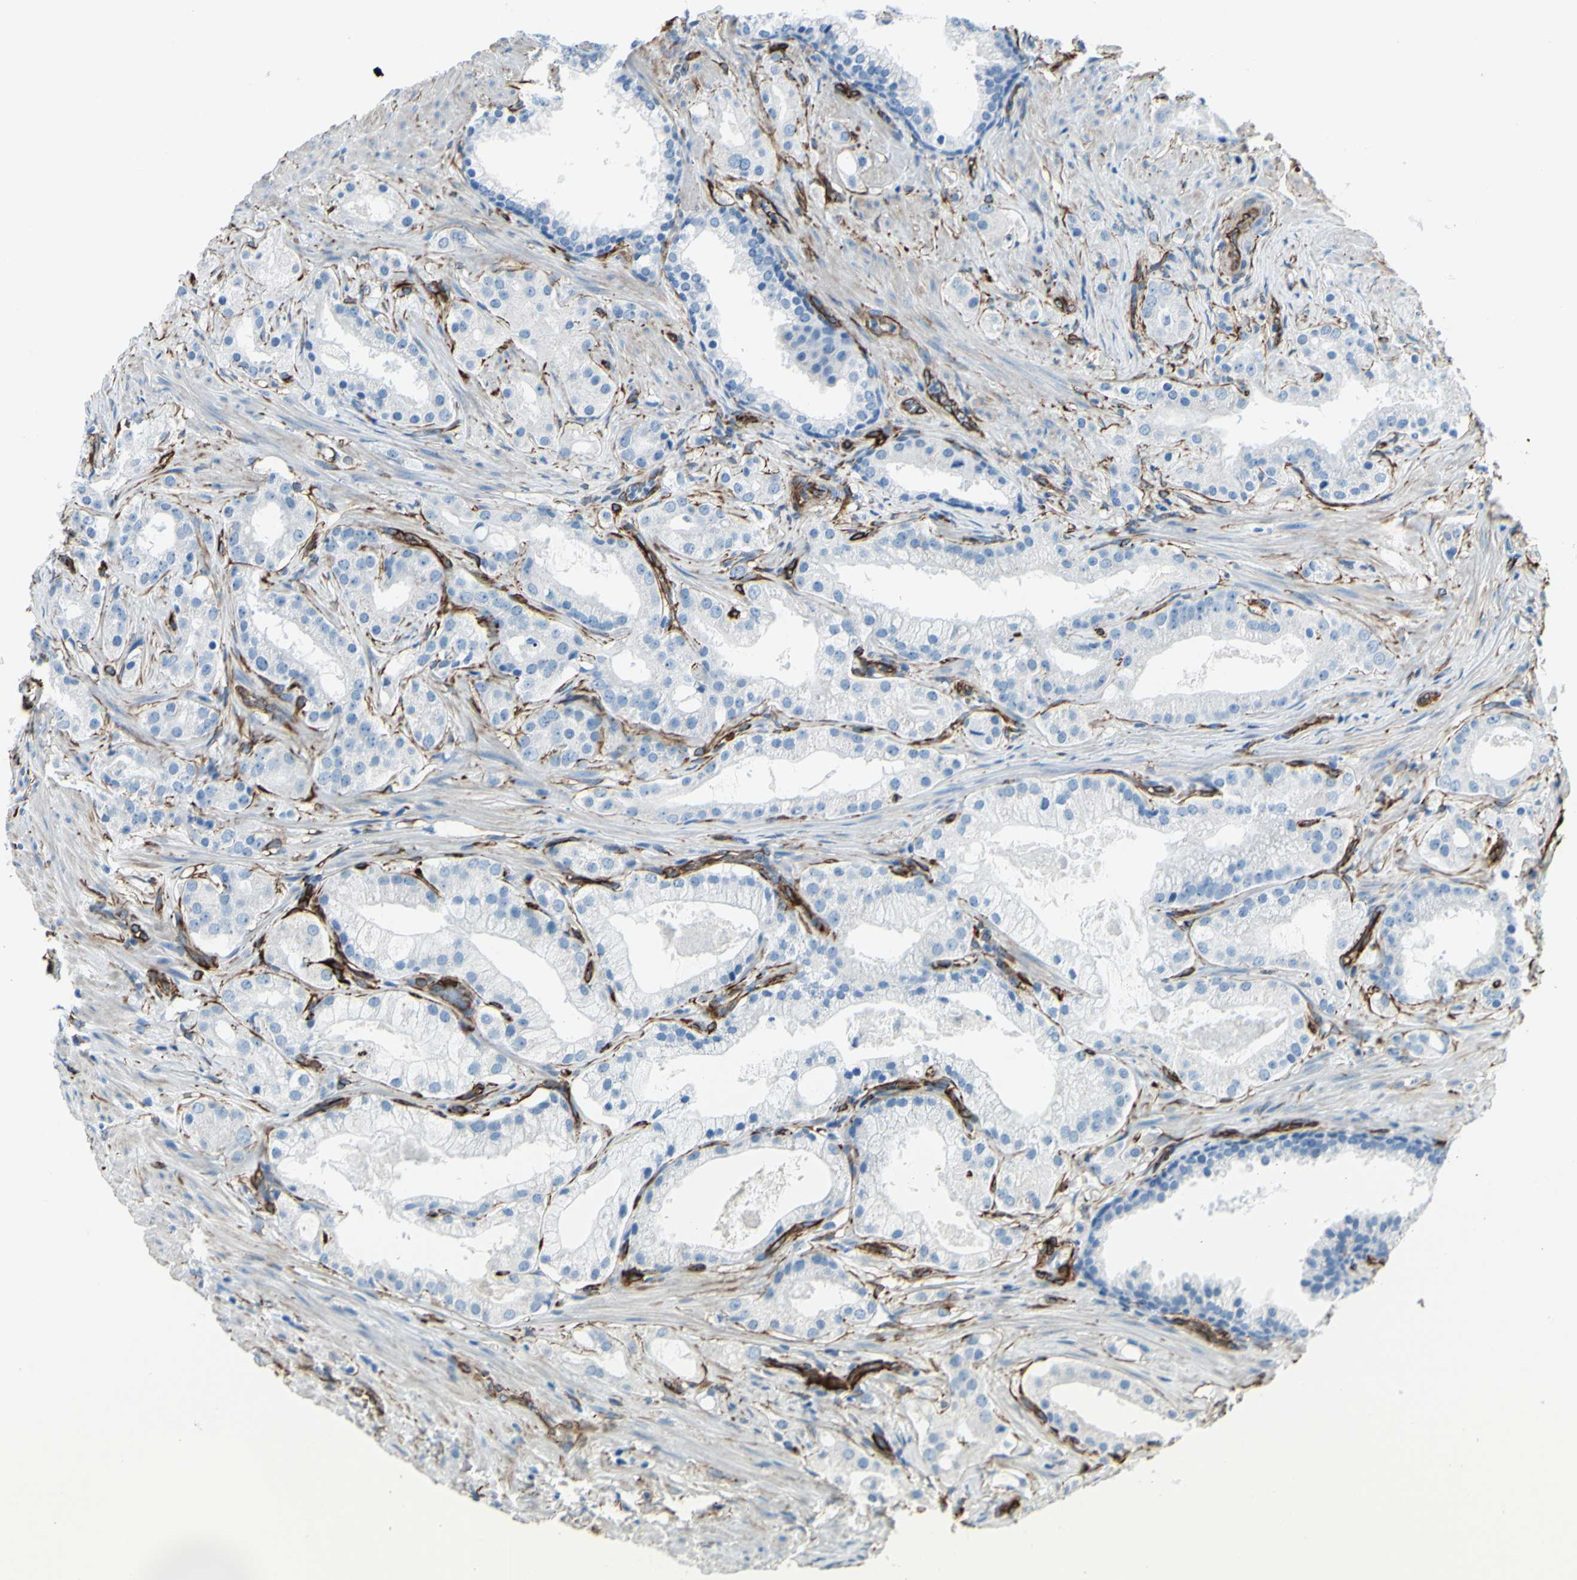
{"staining": {"intensity": "negative", "quantity": "none", "location": "none"}, "tissue": "prostate cancer", "cell_type": "Tumor cells", "image_type": "cancer", "snomed": [{"axis": "morphology", "description": "Adenocarcinoma, Low grade"}, {"axis": "topography", "description": "Prostate"}], "caption": "This is an immunohistochemistry (IHC) photomicrograph of prostate low-grade adenocarcinoma. There is no staining in tumor cells.", "gene": "PTH2R", "patient": {"sex": "male", "age": 59}}